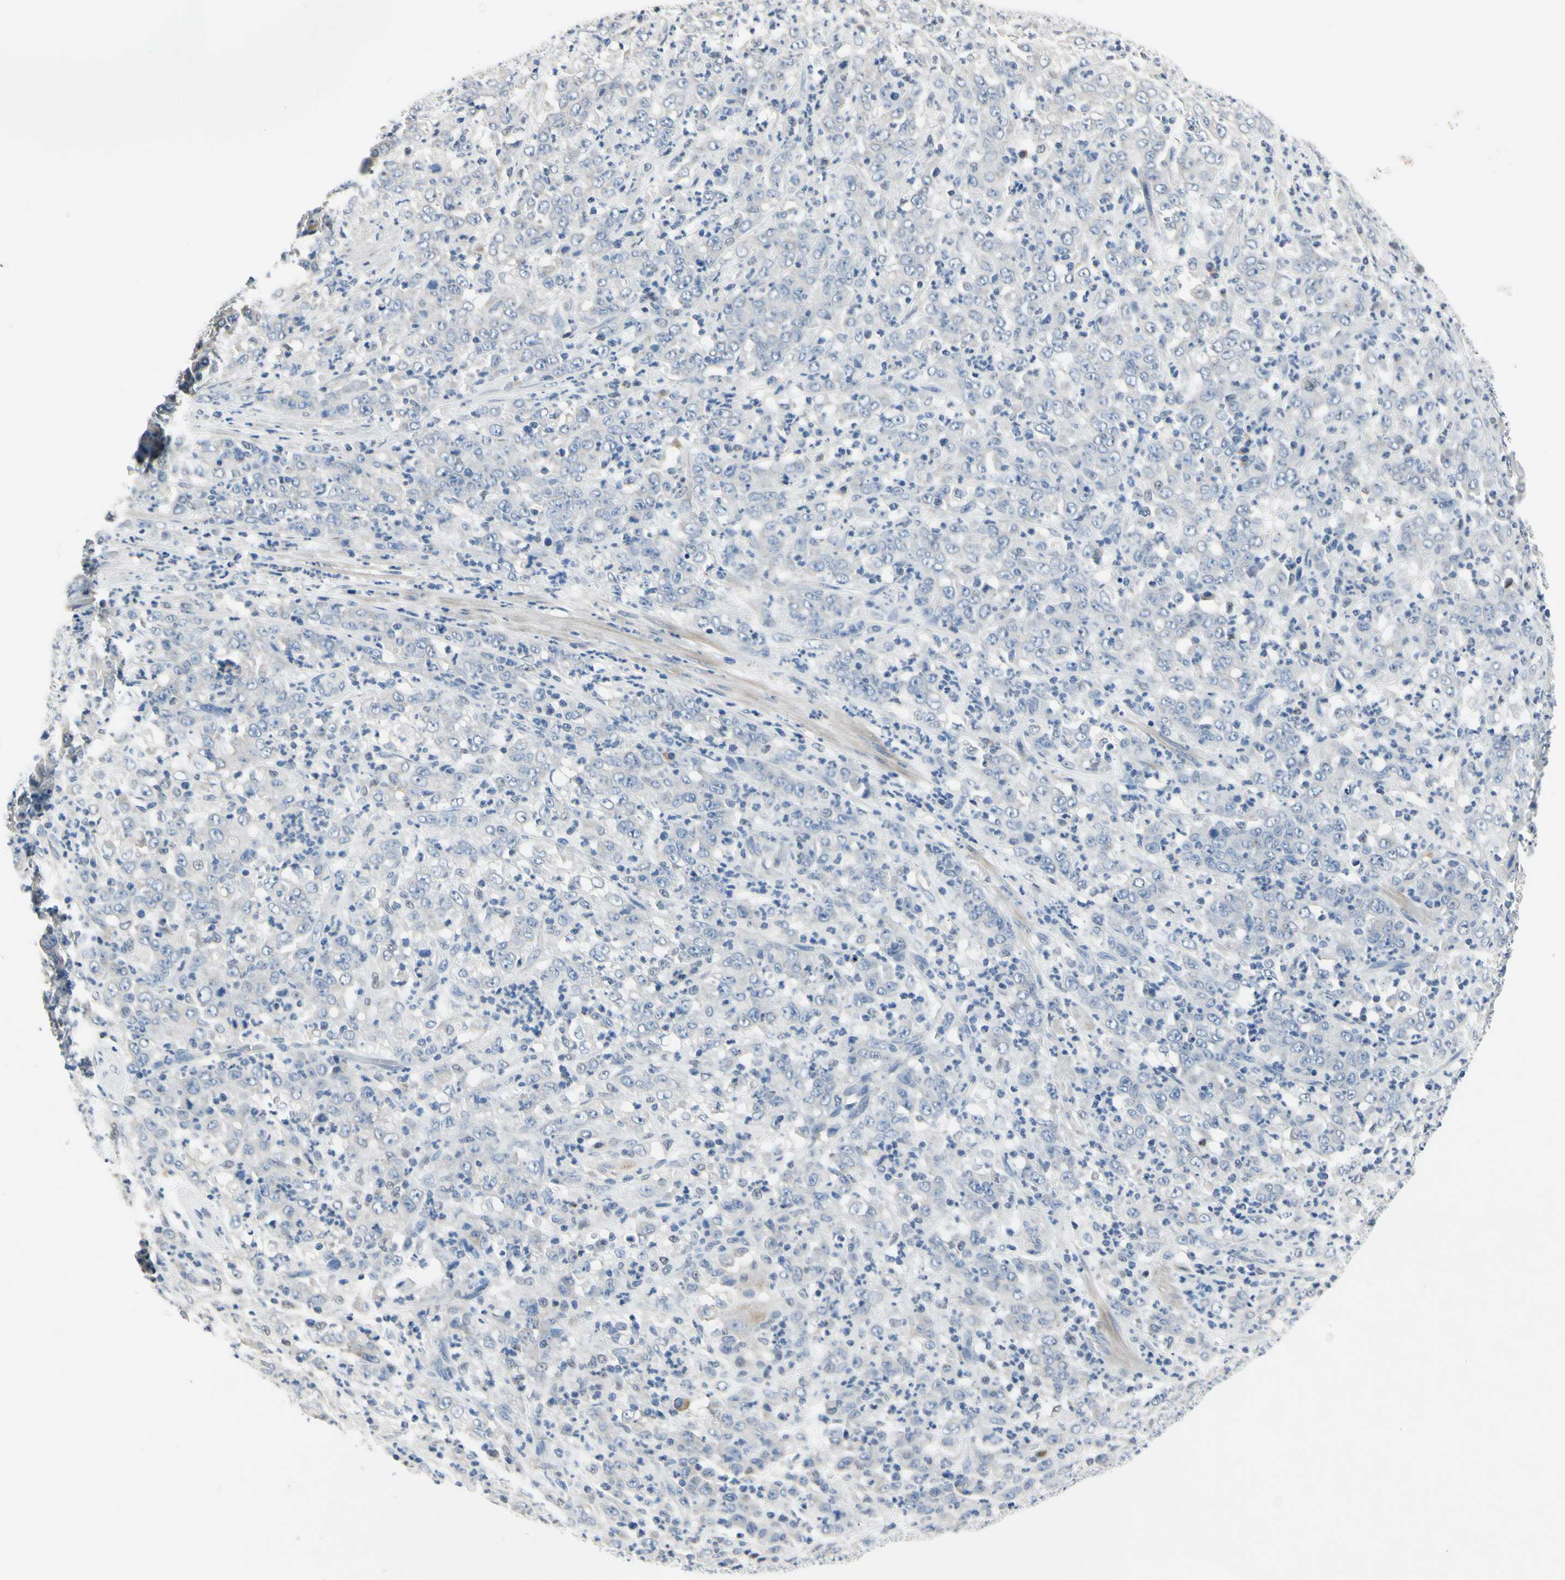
{"staining": {"intensity": "negative", "quantity": "none", "location": "none"}, "tissue": "stomach cancer", "cell_type": "Tumor cells", "image_type": "cancer", "snomed": [{"axis": "morphology", "description": "Adenocarcinoma, NOS"}, {"axis": "topography", "description": "Stomach, lower"}], "caption": "A high-resolution micrograph shows IHC staining of stomach adenocarcinoma, which displays no significant positivity in tumor cells. (DAB (3,3'-diaminobenzidine) immunohistochemistry with hematoxylin counter stain).", "gene": "ECRG4", "patient": {"sex": "female", "age": 71}}